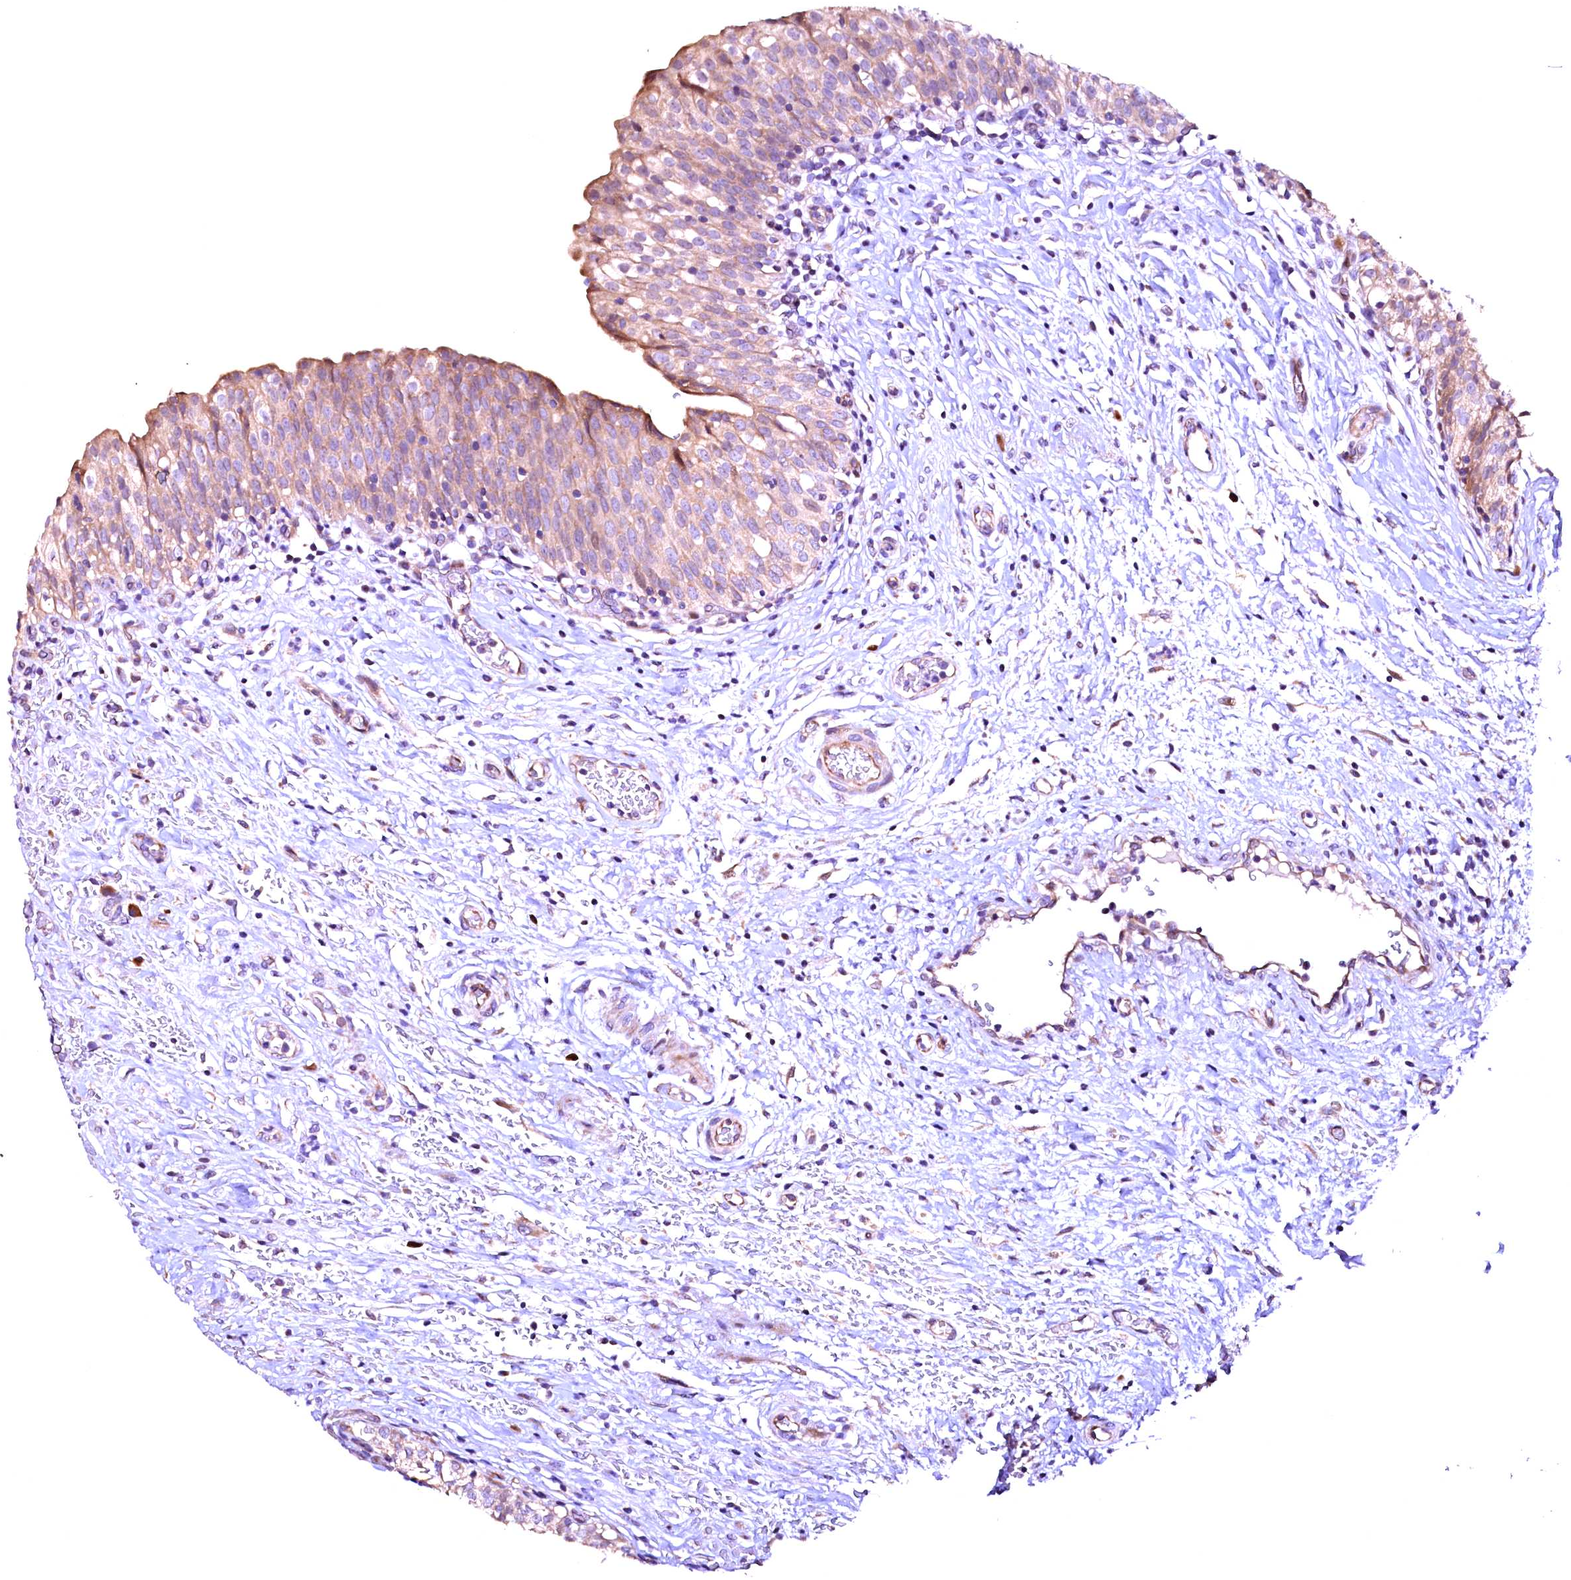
{"staining": {"intensity": "moderate", "quantity": "25%-75%", "location": "cytoplasmic/membranous"}, "tissue": "urinary bladder", "cell_type": "Urothelial cells", "image_type": "normal", "snomed": [{"axis": "morphology", "description": "Normal tissue, NOS"}, {"axis": "topography", "description": "Urinary bladder"}], "caption": "Urothelial cells display medium levels of moderate cytoplasmic/membranous positivity in approximately 25%-75% of cells in unremarkable human urinary bladder. (IHC, brightfield microscopy, high magnification).", "gene": "RPUSD2", "patient": {"sex": "male", "age": 55}}